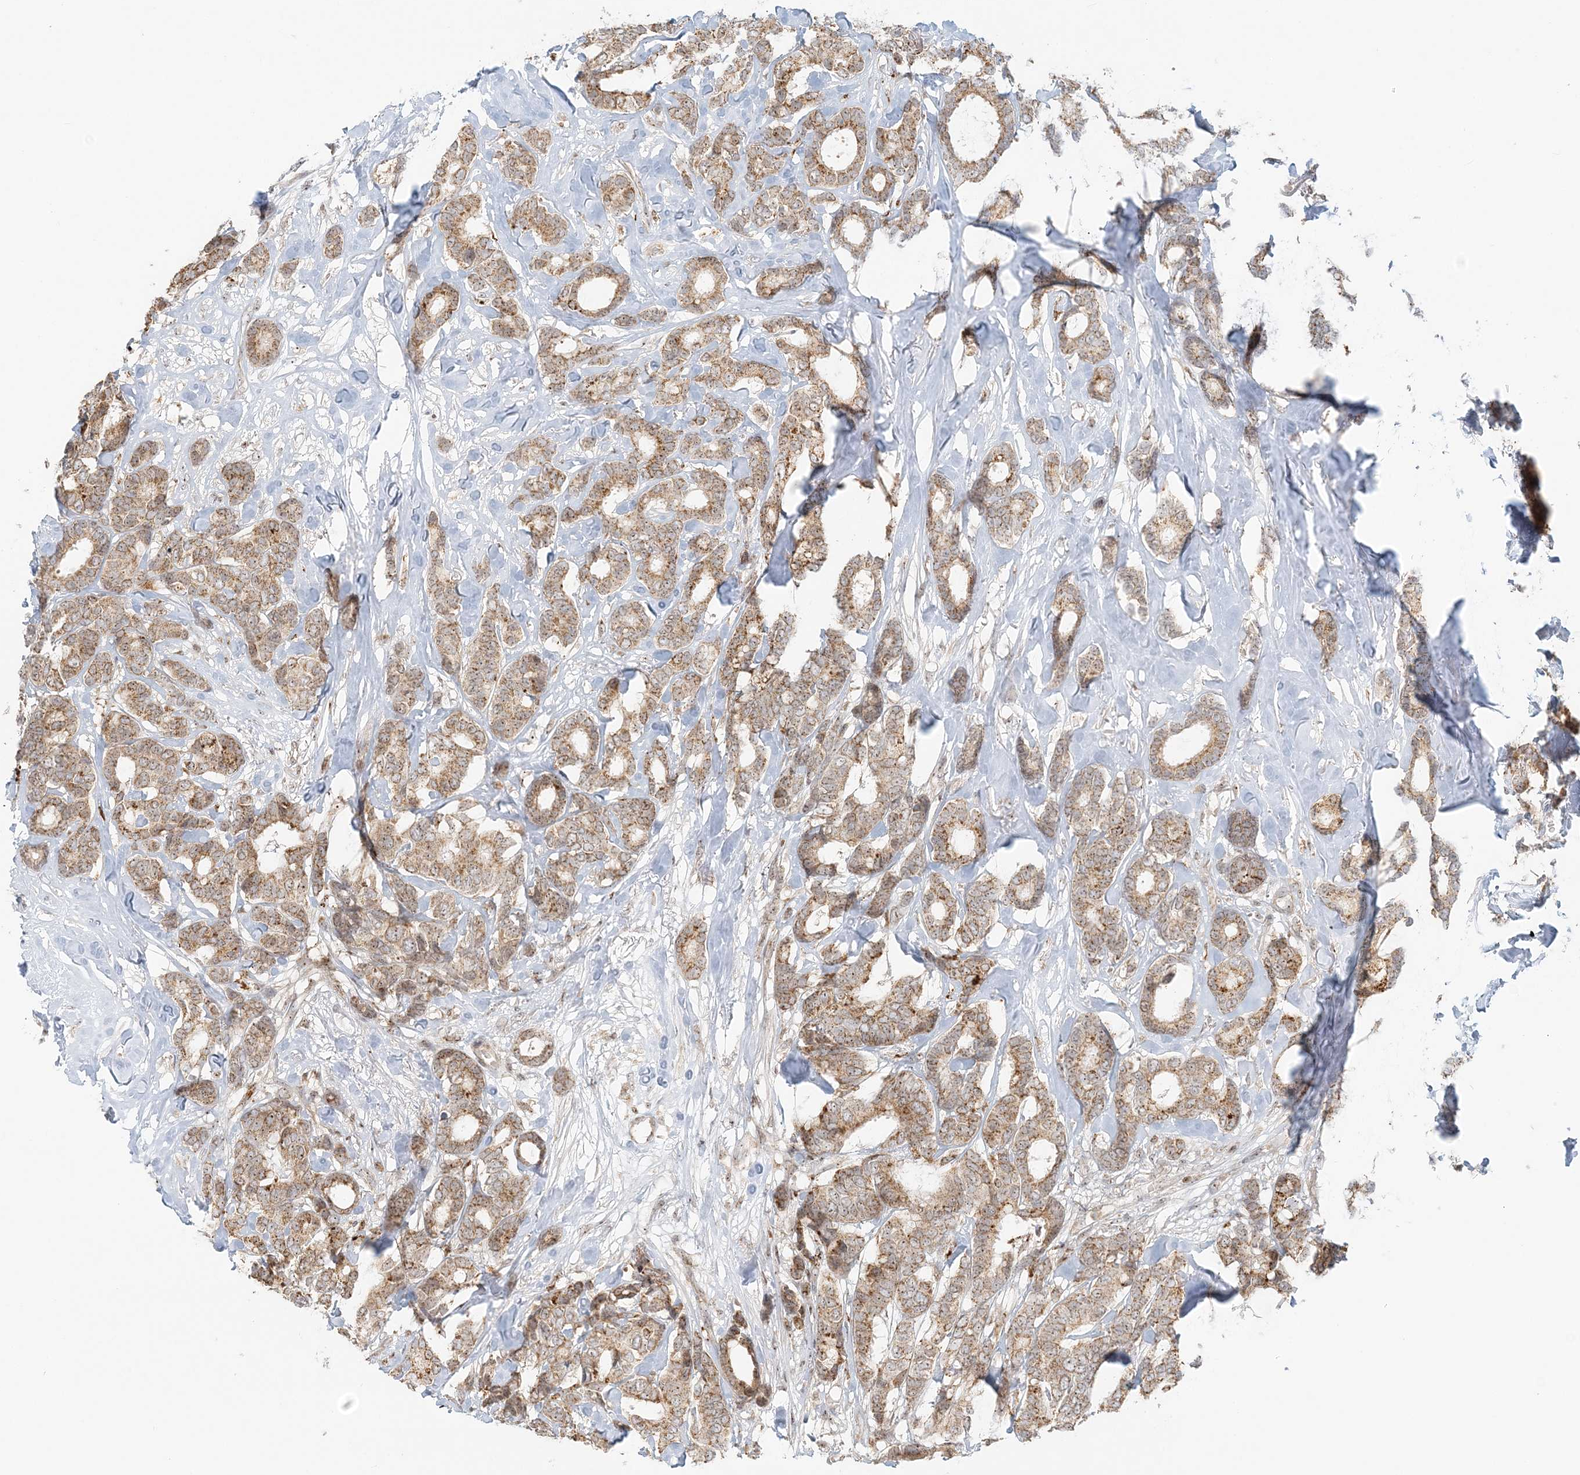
{"staining": {"intensity": "moderate", "quantity": ">75%", "location": "cytoplasmic/membranous,nuclear"}, "tissue": "breast cancer", "cell_type": "Tumor cells", "image_type": "cancer", "snomed": [{"axis": "morphology", "description": "Duct carcinoma"}, {"axis": "topography", "description": "Breast"}], "caption": "Human breast cancer (infiltrating ductal carcinoma) stained with a brown dye shows moderate cytoplasmic/membranous and nuclear positive positivity in approximately >75% of tumor cells.", "gene": "UBE2F", "patient": {"sex": "female", "age": 87}}